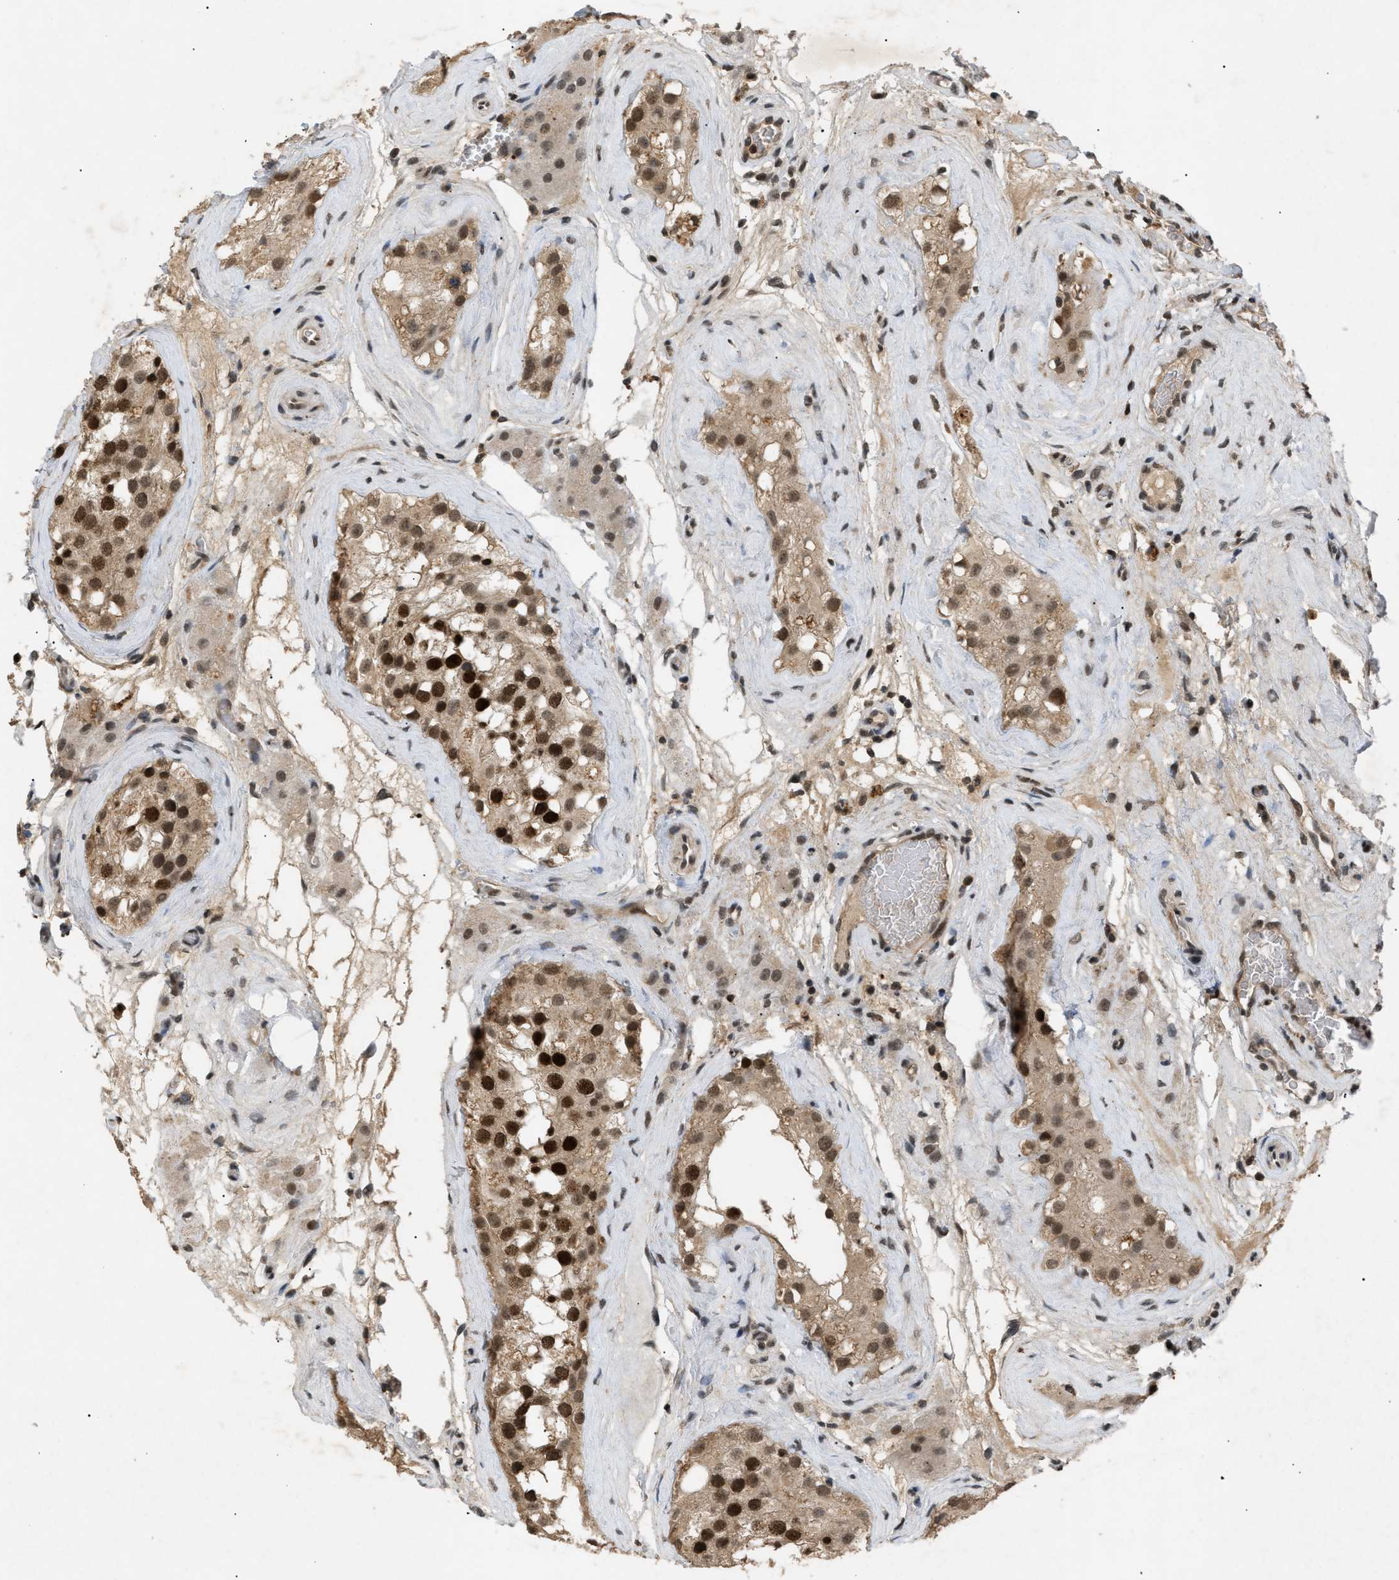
{"staining": {"intensity": "strong", "quantity": ">75%", "location": "cytoplasmic/membranous,nuclear"}, "tissue": "testis", "cell_type": "Cells in seminiferous ducts", "image_type": "normal", "snomed": [{"axis": "morphology", "description": "Normal tissue, NOS"}, {"axis": "morphology", "description": "Seminoma, NOS"}, {"axis": "topography", "description": "Testis"}], "caption": "A brown stain labels strong cytoplasmic/membranous,nuclear positivity of a protein in cells in seminiferous ducts of unremarkable testis. (DAB (3,3'-diaminobenzidine) IHC with brightfield microscopy, high magnification).", "gene": "RBM5", "patient": {"sex": "male", "age": 71}}